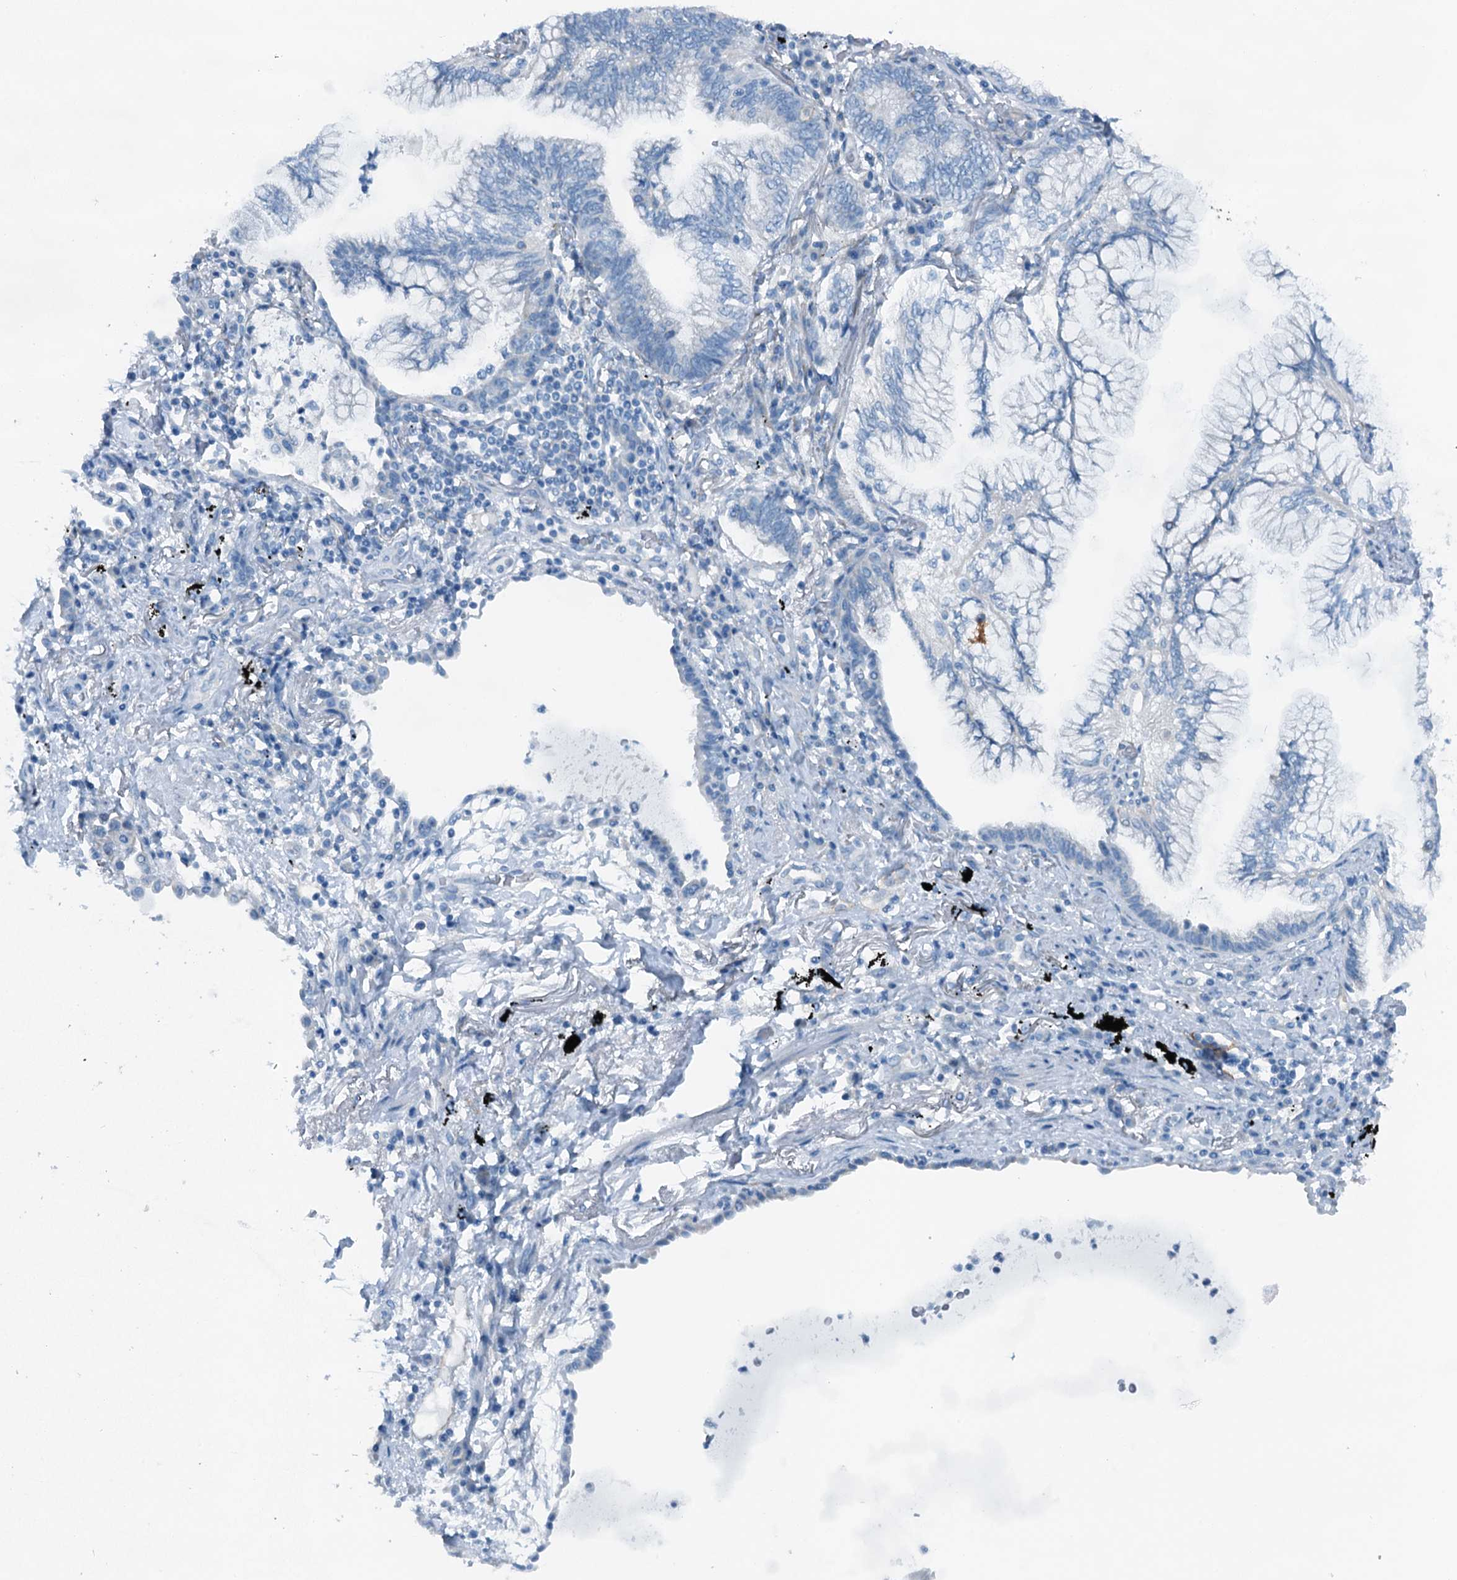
{"staining": {"intensity": "negative", "quantity": "none", "location": "none"}, "tissue": "lung cancer", "cell_type": "Tumor cells", "image_type": "cancer", "snomed": [{"axis": "morphology", "description": "Adenocarcinoma, NOS"}, {"axis": "topography", "description": "Lung"}], "caption": "Immunohistochemistry histopathology image of neoplastic tissue: human lung adenocarcinoma stained with DAB demonstrates no significant protein staining in tumor cells.", "gene": "TMOD2", "patient": {"sex": "female", "age": 70}}